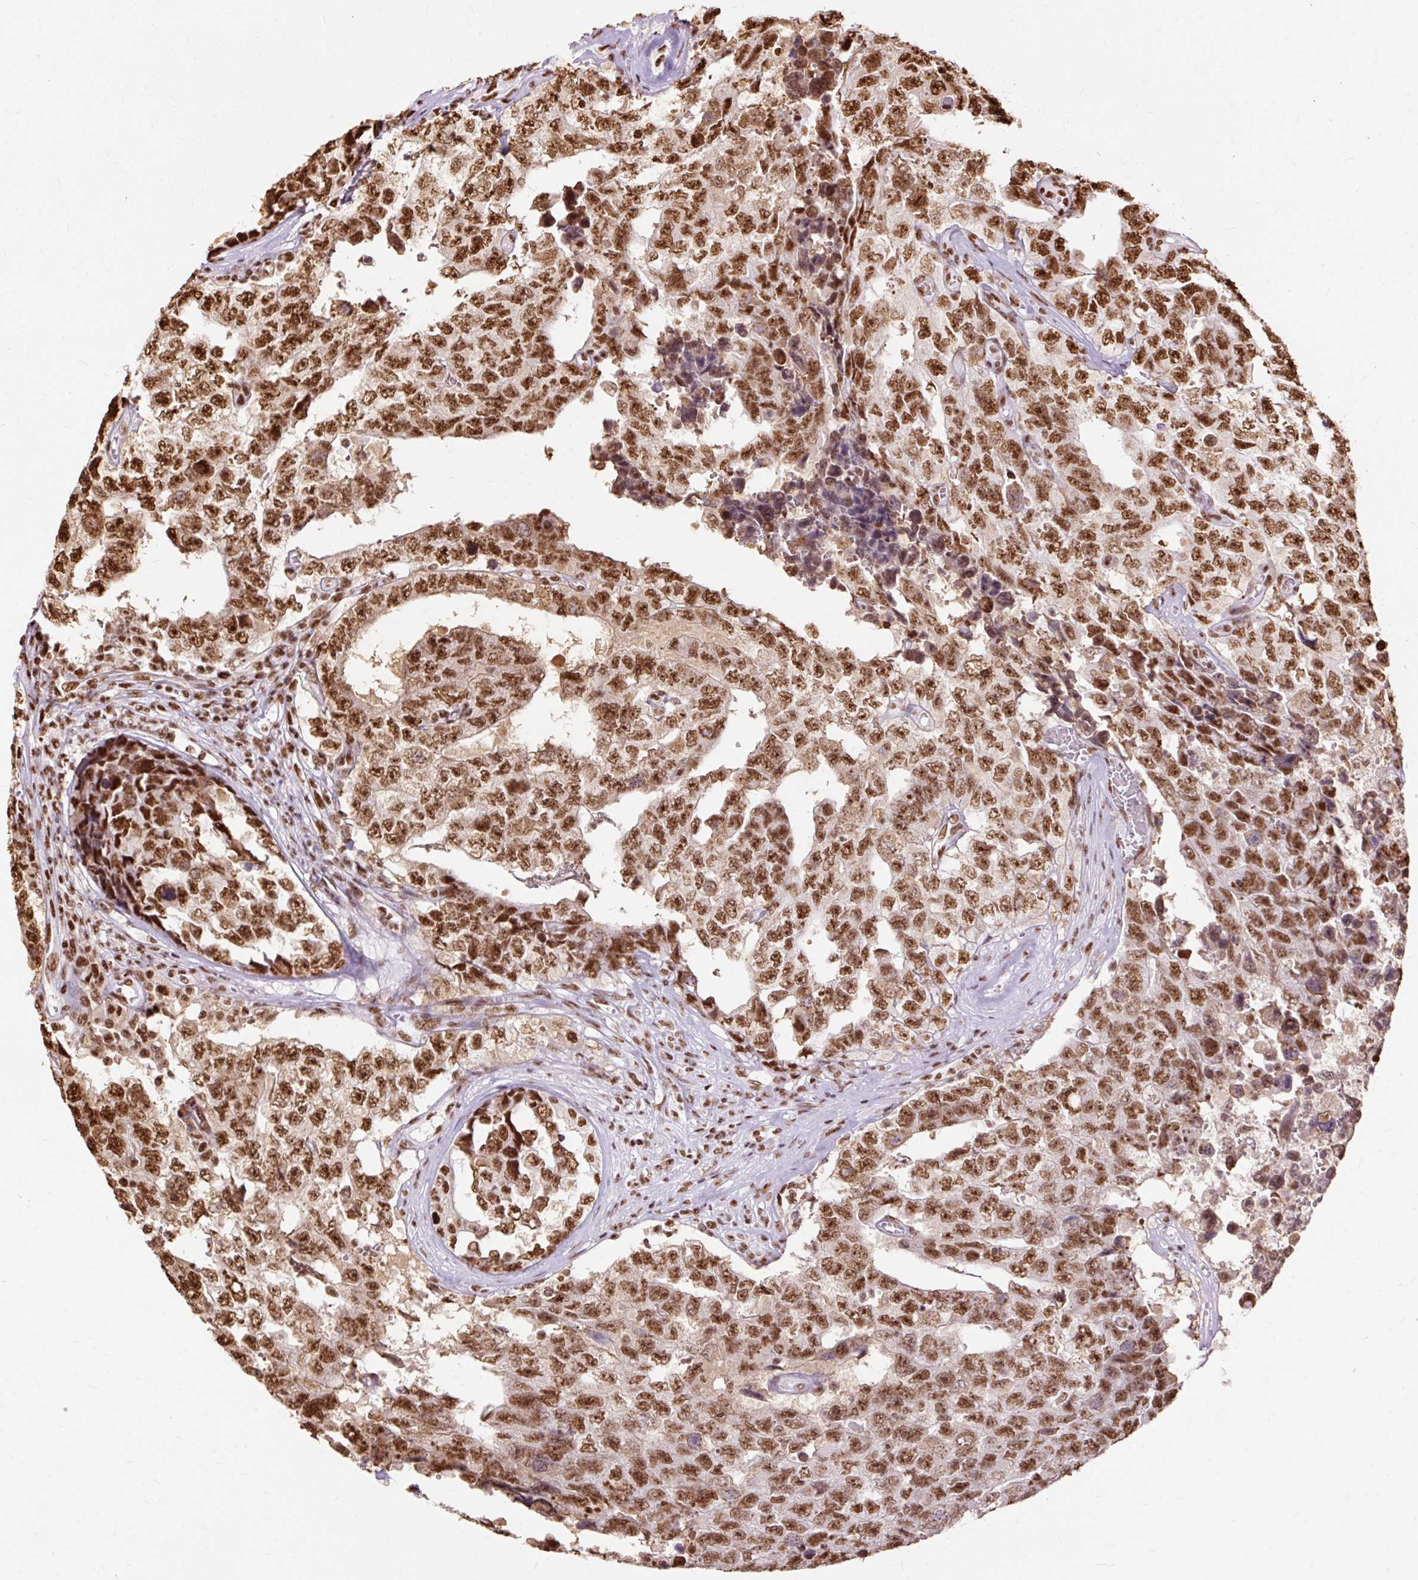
{"staining": {"intensity": "strong", "quantity": ">75%", "location": "nuclear"}, "tissue": "testis cancer", "cell_type": "Tumor cells", "image_type": "cancer", "snomed": [{"axis": "morphology", "description": "Normal tissue, NOS"}, {"axis": "morphology", "description": "Carcinoma, Embryonal, NOS"}, {"axis": "topography", "description": "Testis"}, {"axis": "topography", "description": "Epididymis"}], "caption": "Tumor cells demonstrate high levels of strong nuclear expression in about >75% of cells in human testis cancer.", "gene": "XRCC6", "patient": {"sex": "male", "age": 25}}